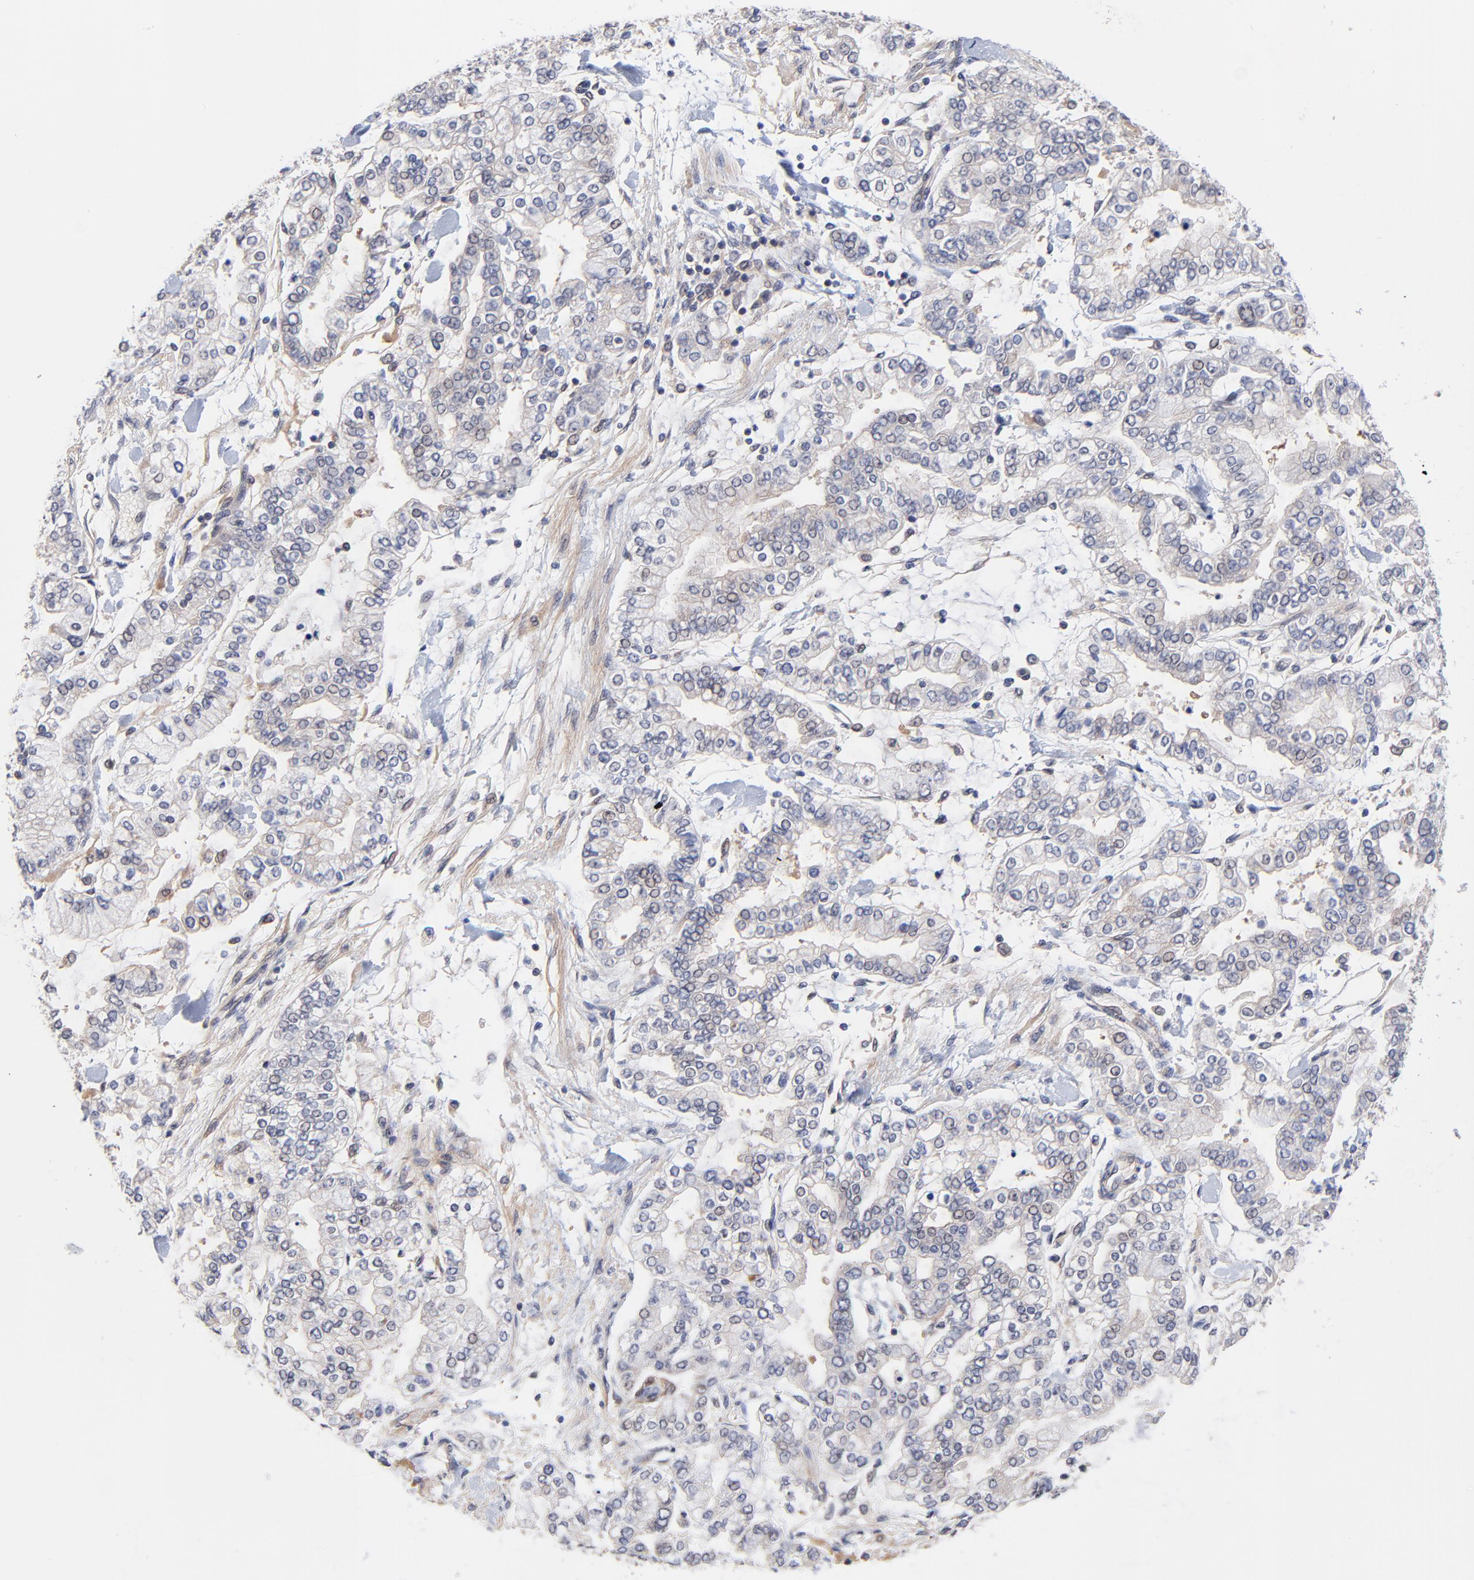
{"staining": {"intensity": "weak", "quantity": "<25%", "location": "nuclear"}, "tissue": "stomach cancer", "cell_type": "Tumor cells", "image_type": "cancer", "snomed": [{"axis": "morphology", "description": "Normal tissue, NOS"}, {"axis": "morphology", "description": "Adenocarcinoma, NOS"}, {"axis": "topography", "description": "Stomach, upper"}, {"axis": "topography", "description": "Stomach"}], "caption": "This is a image of immunohistochemistry (IHC) staining of adenocarcinoma (stomach), which shows no positivity in tumor cells.", "gene": "TXNL1", "patient": {"sex": "male", "age": 76}}